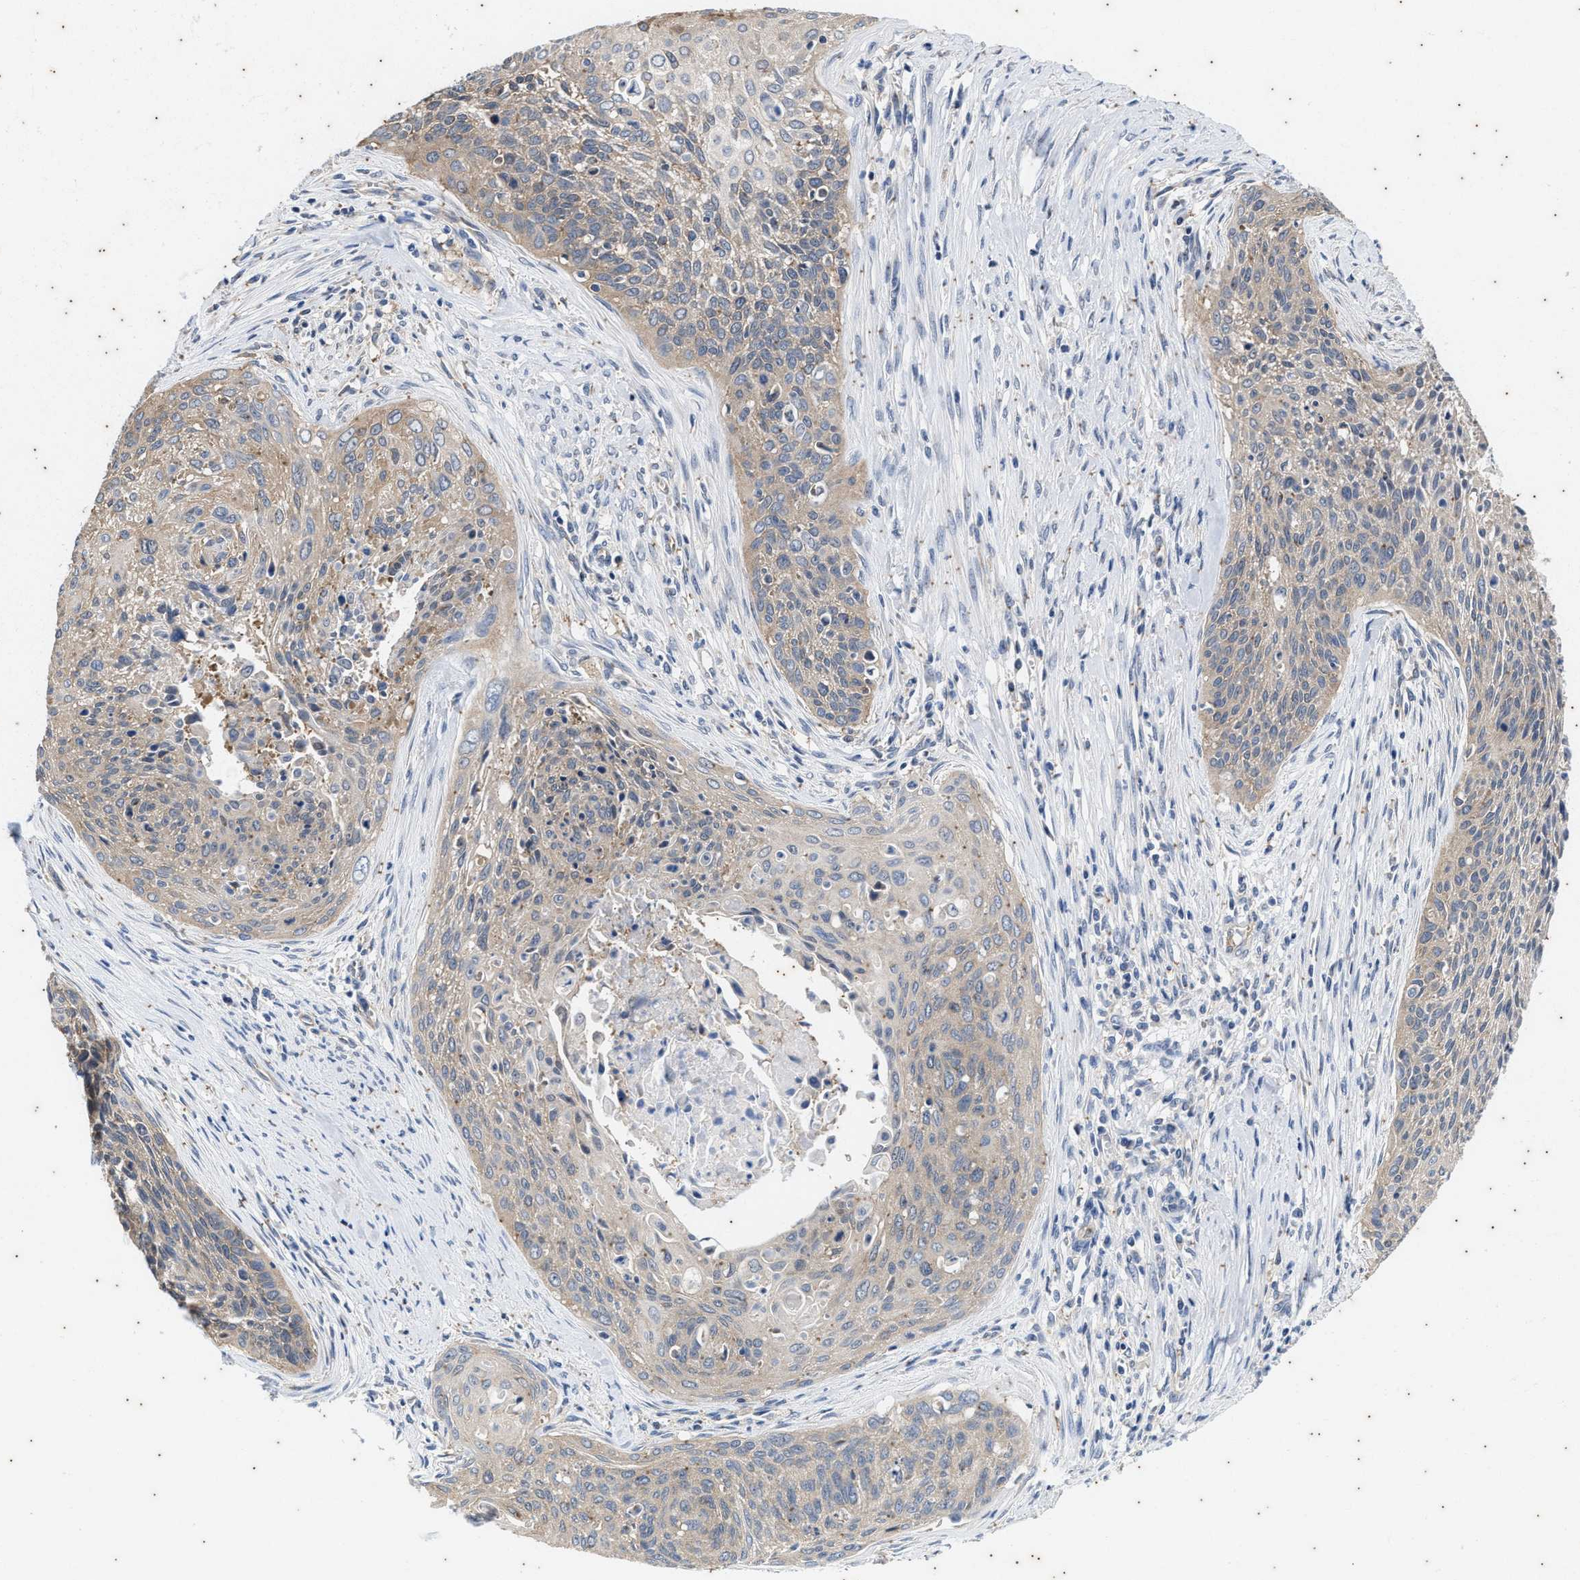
{"staining": {"intensity": "weak", "quantity": "<25%", "location": "cytoplasmic/membranous"}, "tissue": "cervical cancer", "cell_type": "Tumor cells", "image_type": "cancer", "snomed": [{"axis": "morphology", "description": "Squamous cell carcinoma, NOS"}, {"axis": "topography", "description": "Cervix"}], "caption": "A micrograph of cervical cancer (squamous cell carcinoma) stained for a protein reveals no brown staining in tumor cells.", "gene": "COX19", "patient": {"sex": "female", "age": 55}}